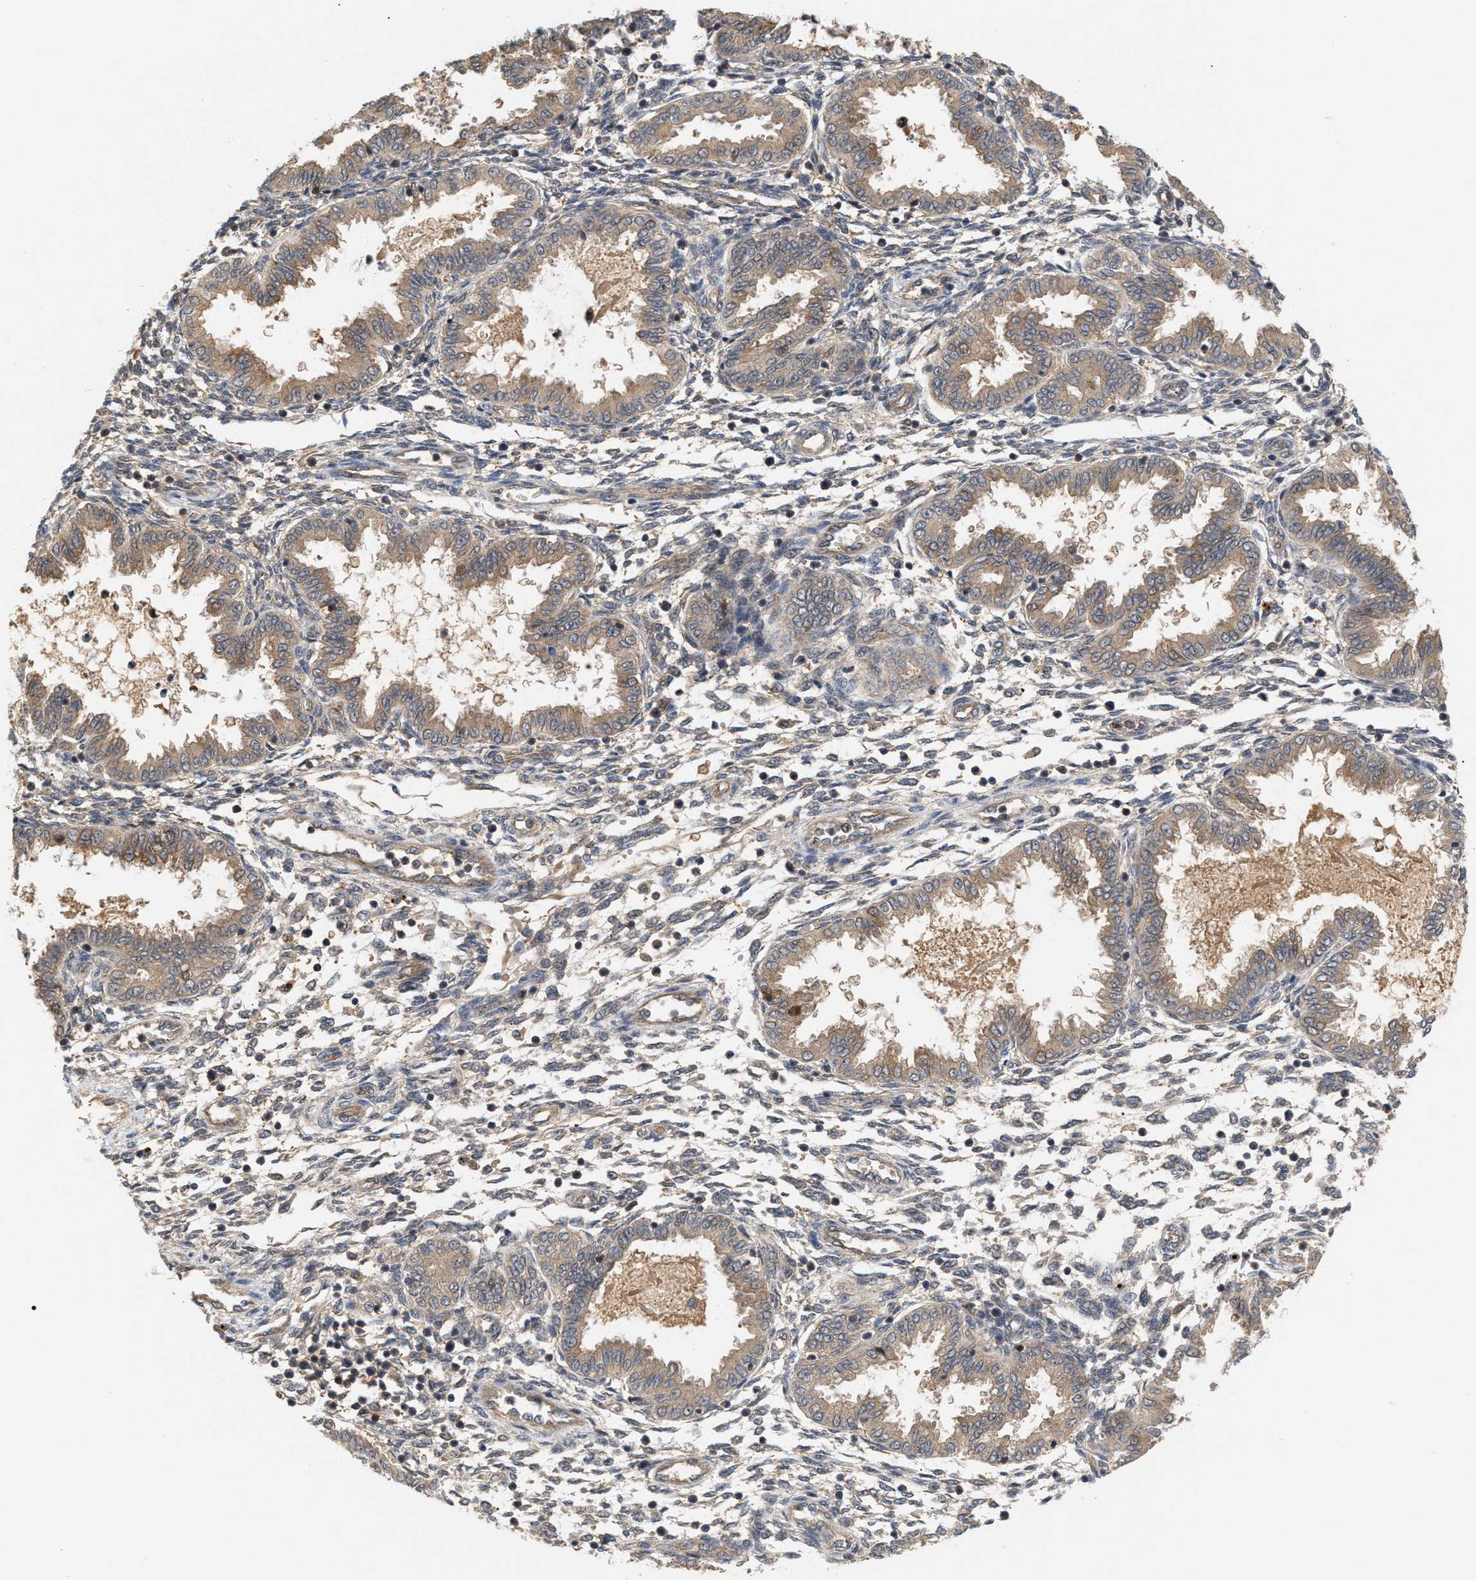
{"staining": {"intensity": "negative", "quantity": "none", "location": "none"}, "tissue": "endometrium", "cell_type": "Cells in endometrial stroma", "image_type": "normal", "snomed": [{"axis": "morphology", "description": "Normal tissue, NOS"}, {"axis": "topography", "description": "Endometrium"}], "caption": "High power microscopy histopathology image of an IHC histopathology image of unremarkable endometrium, revealing no significant staining in cells in endometrial stroma. (Brightfield microscopy of DAB immunohistochemistry at high magnification).", "gene": "GLOD4", "patient": {"sex": "female", "age": 33}}